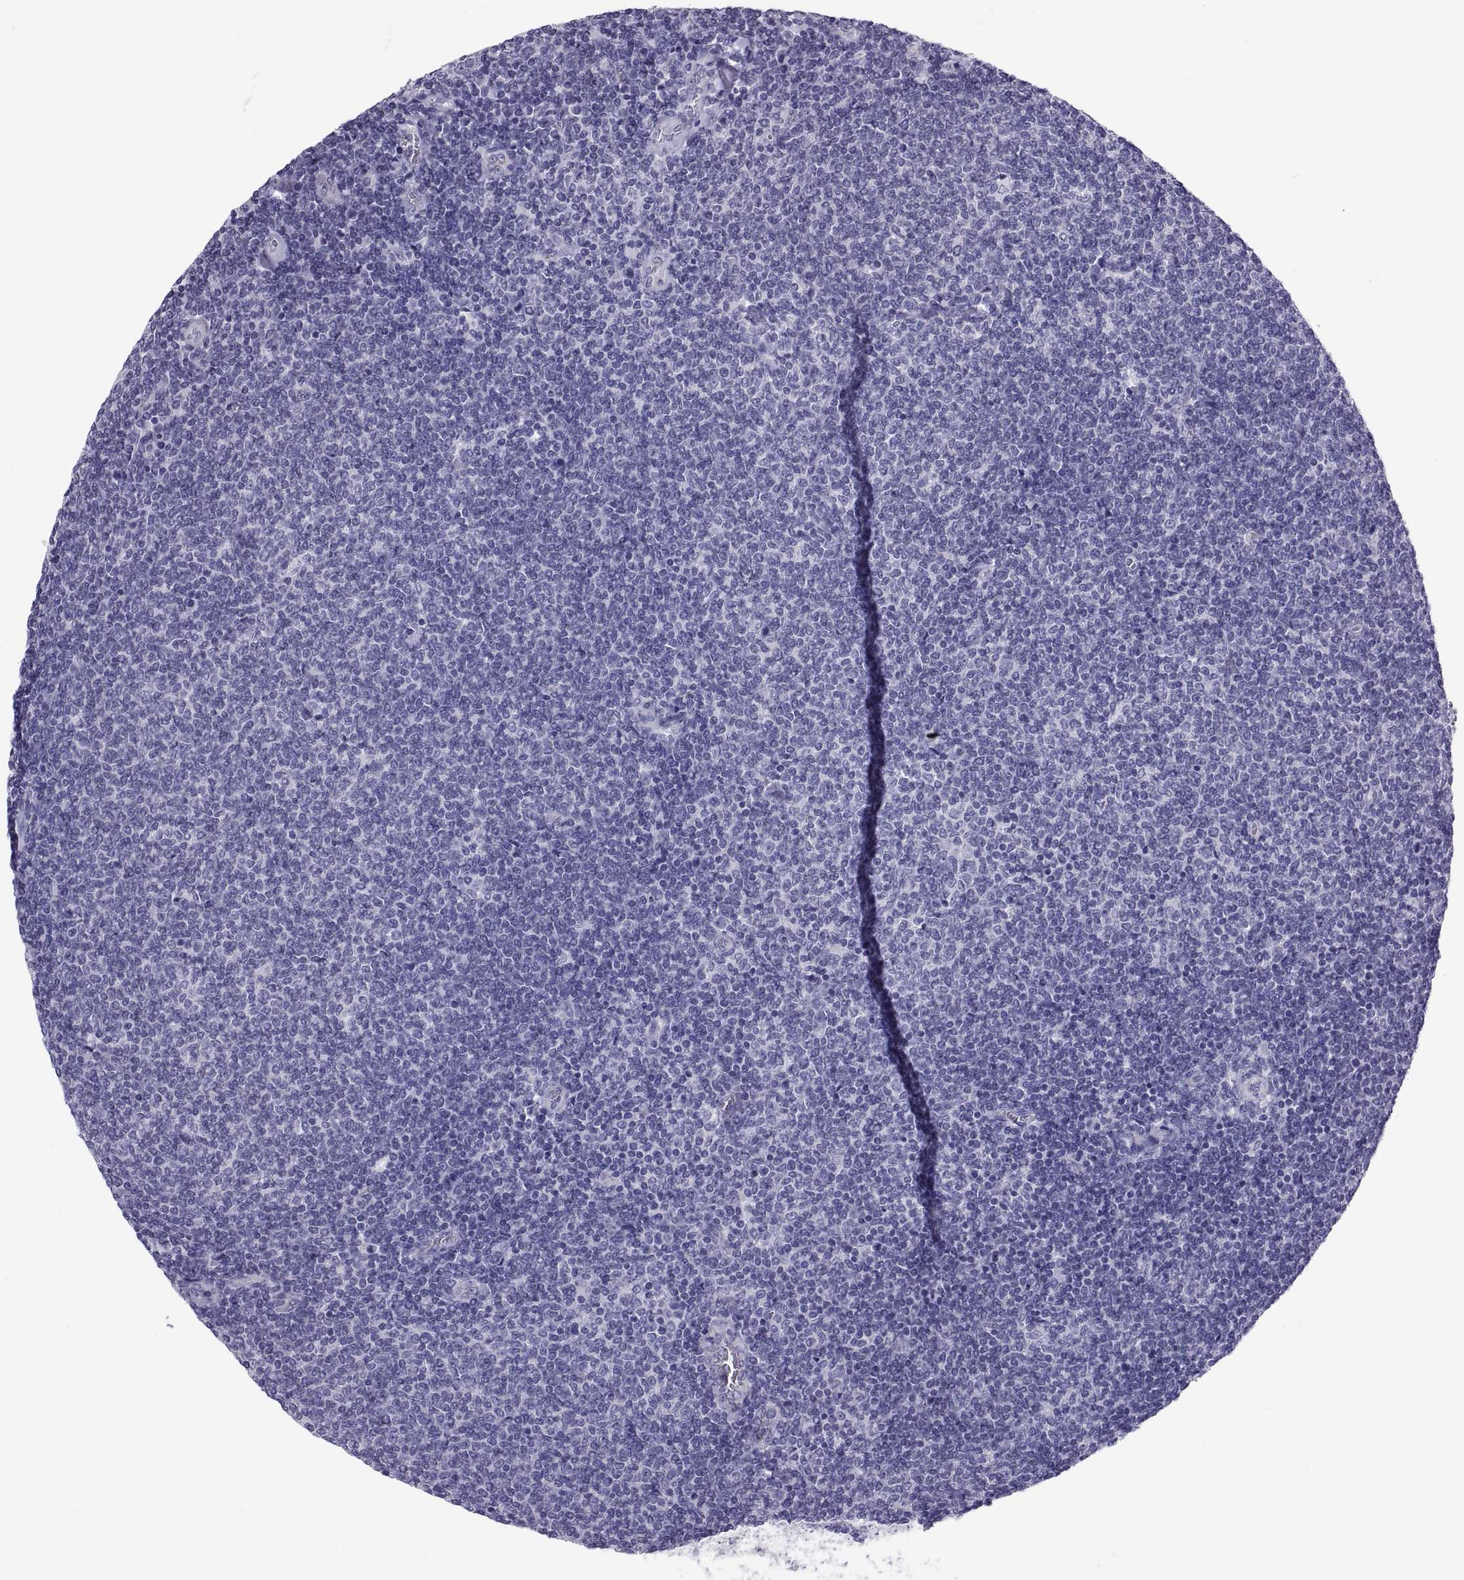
{"staining": {"intensity": "negative", "quantity": "none", "location": "none"}, "tissue": "lymphoma", "cell_type": "Tumor cells", "image_type": "cancer", "snomed": [{"axis": "morphology", "description": "Malignant lymphoma, non-Hodgkin's type, Low grade"}, {"axis": "topography", "description": "Lymph node"}], "caption": "The photomicrograph displays no significant staining in tumor cells of lymphoma. Brightfield microscopy of IHC stained with DAB (brown) and hematoxylin (blue), captured at high magnification.", "gene": "RNASE12", "patient": {"sex": "male", "age": 52}}